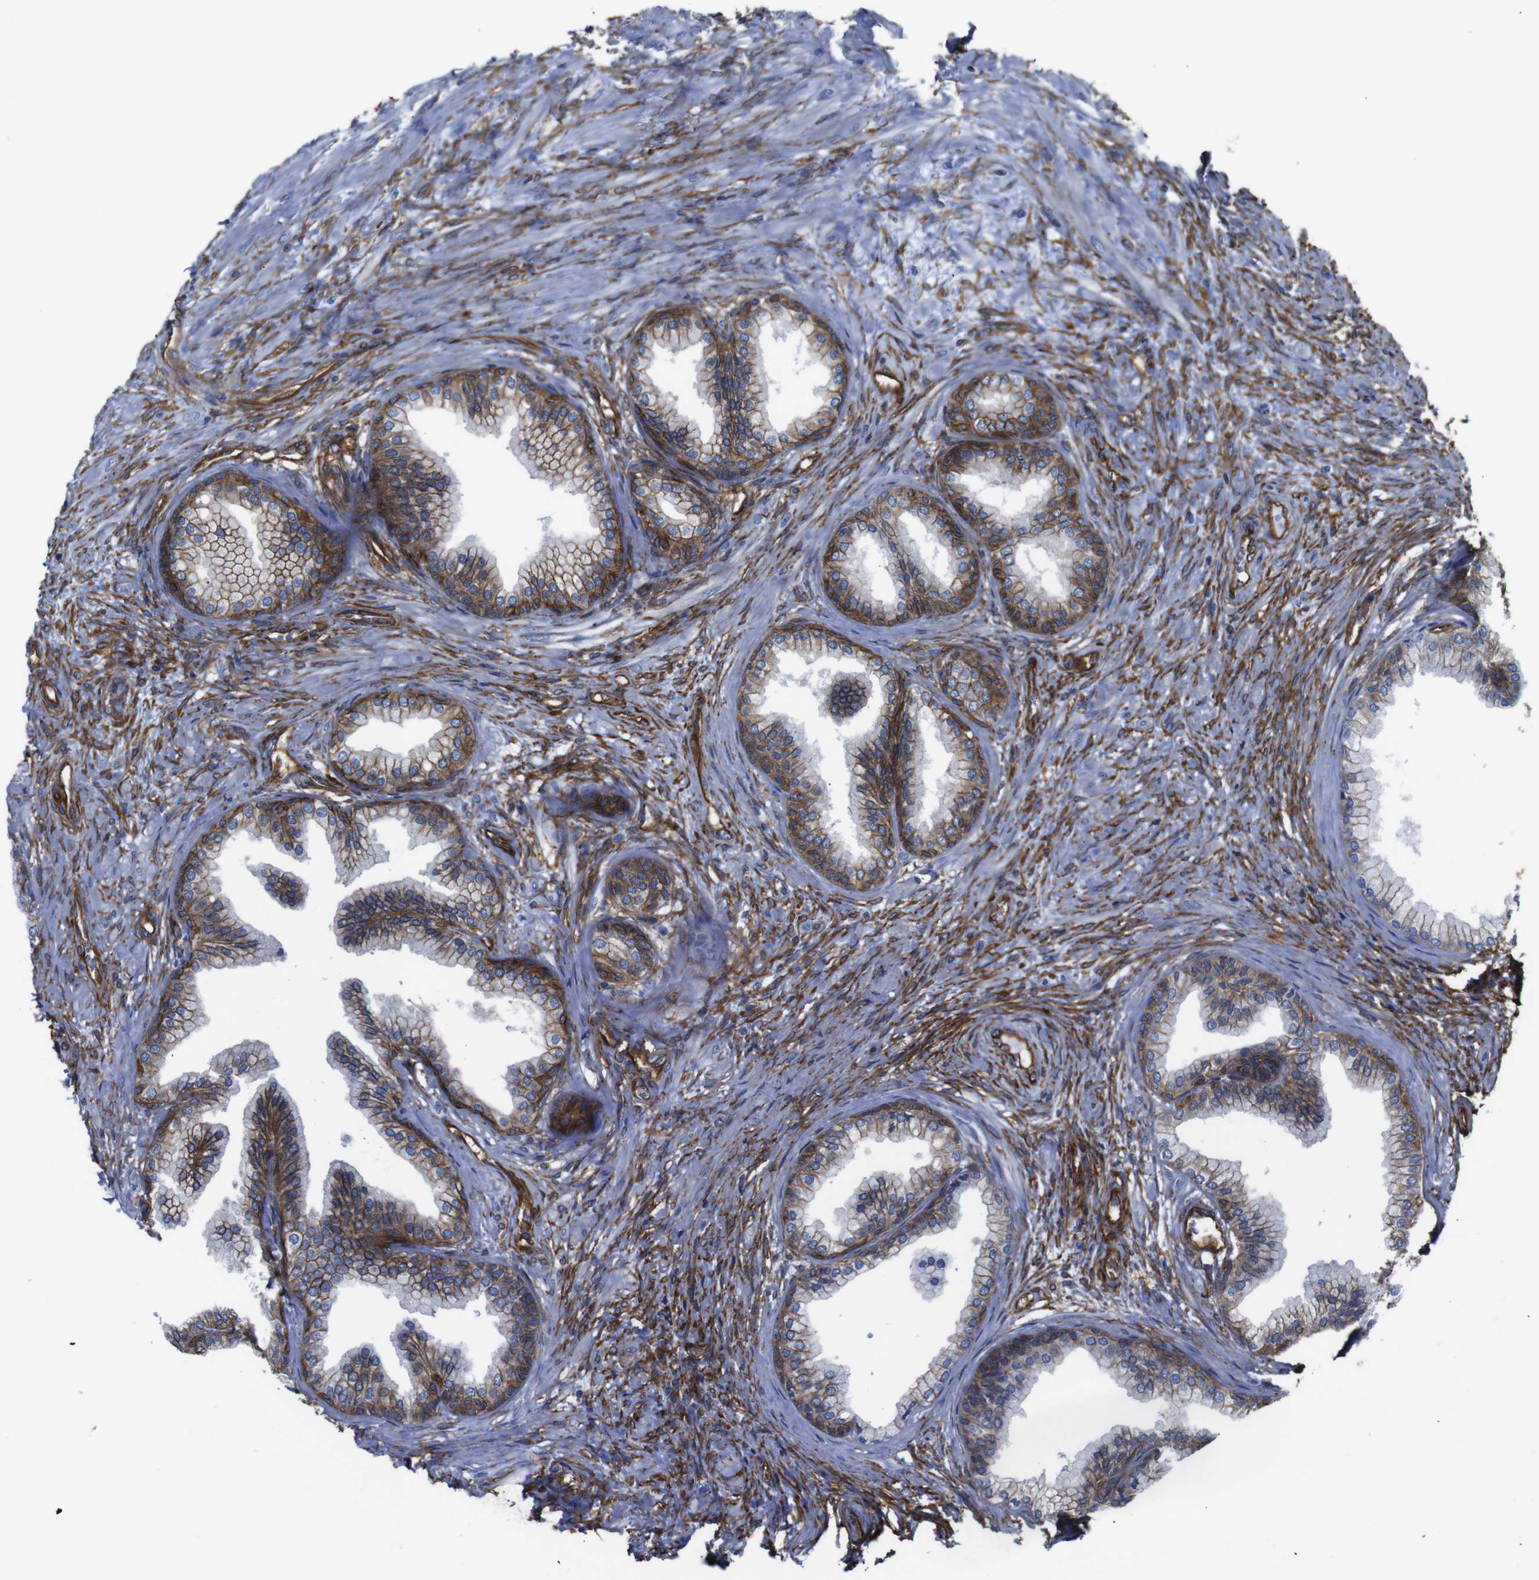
{"staining": {"intensity": "moderate", "quantity": ">75%", "location": "cytoplasmic/membranous"}, "tissue": "prostate", "cell_type": "Glandular cells", "image_type": "normal", "snomed": [{"axis": "morphology", "description": "Normal tissue, NOS"}, {"axis": "topography", "description": "Prostate"}], "caption": "A histopathology image of human prostate stained for a protein demonstrates moderate cytoplasmic/membranous brown staining in glandular cells. The staining was performed using DAB (3,3'-diaminobenzidine) to visualize the protein expression in brown, while the nuclei were stained in blue with hematoxylin (Magnification: 20x).", "gene": "SPTBN1", "patient": {"sex": "male", "age": 76}}